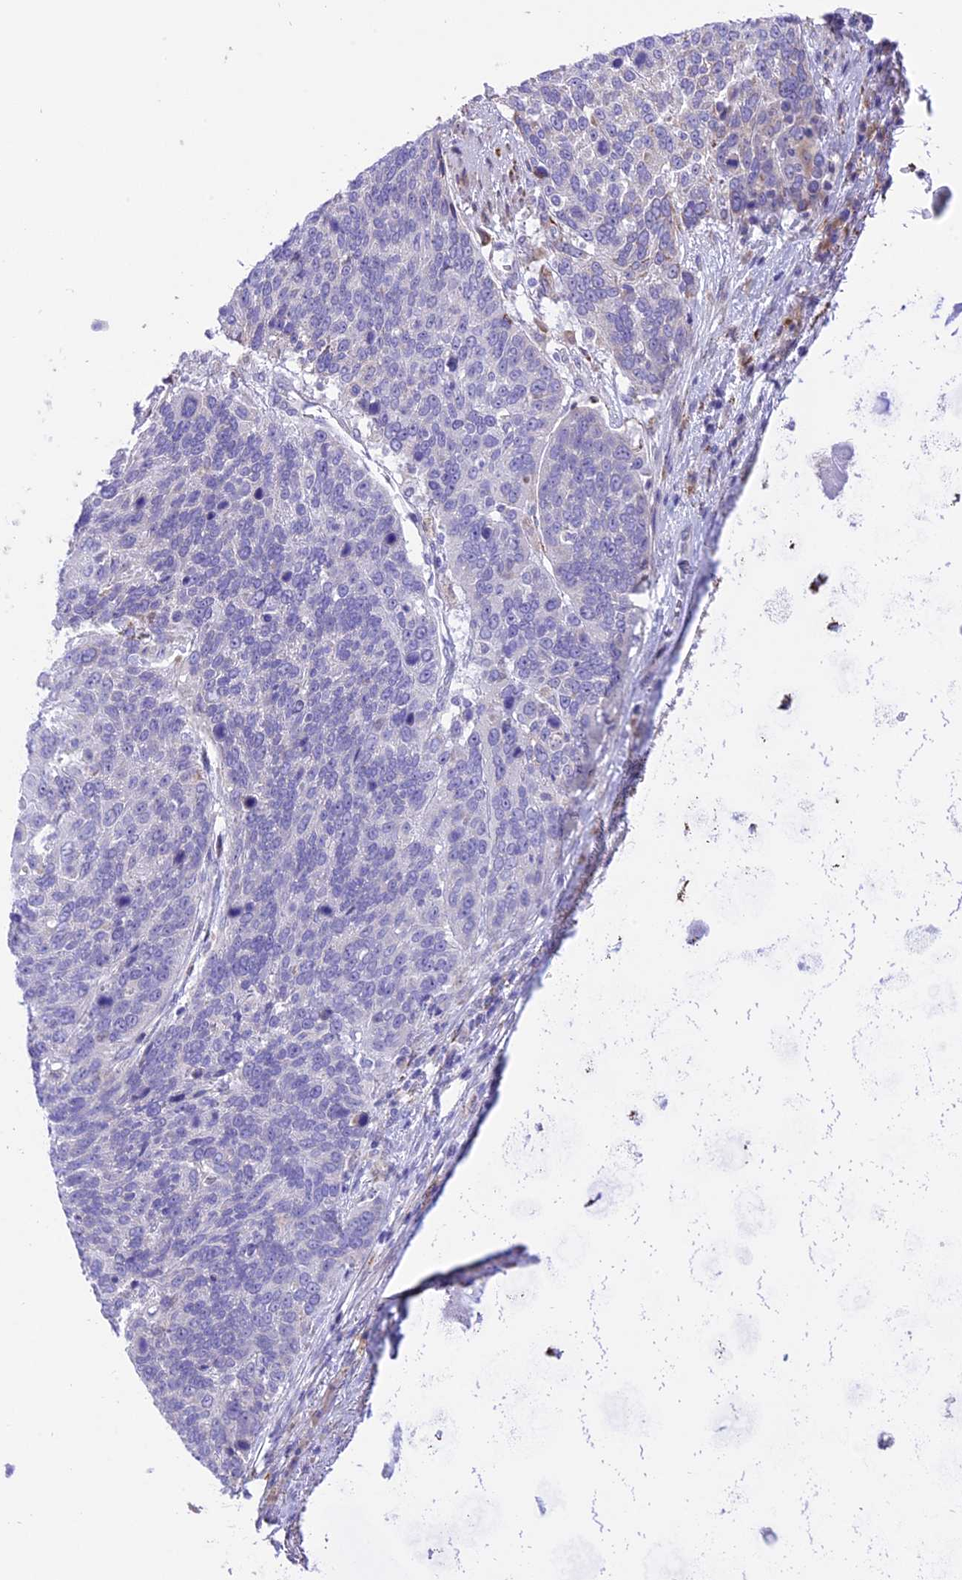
{"staining": {"intensity": "negative", "quantity": "none", "location": "none"}, "tissue": "lung cancer", "cell_type": "Tumor cells", "image_type": "cancer", "snomed": [{"axis": "morphology", "description": "Squamous cell carcinoma, NOS"}, {"axis": "topography", "description": "Lung"}], "caption": "This is a micrograph of IHC staining of squamous cell carcinoma (lung), which shows no positivity in tumor cells.", "gene": "ARMCX6", "patient": {"sex": "male", "age": 66}}